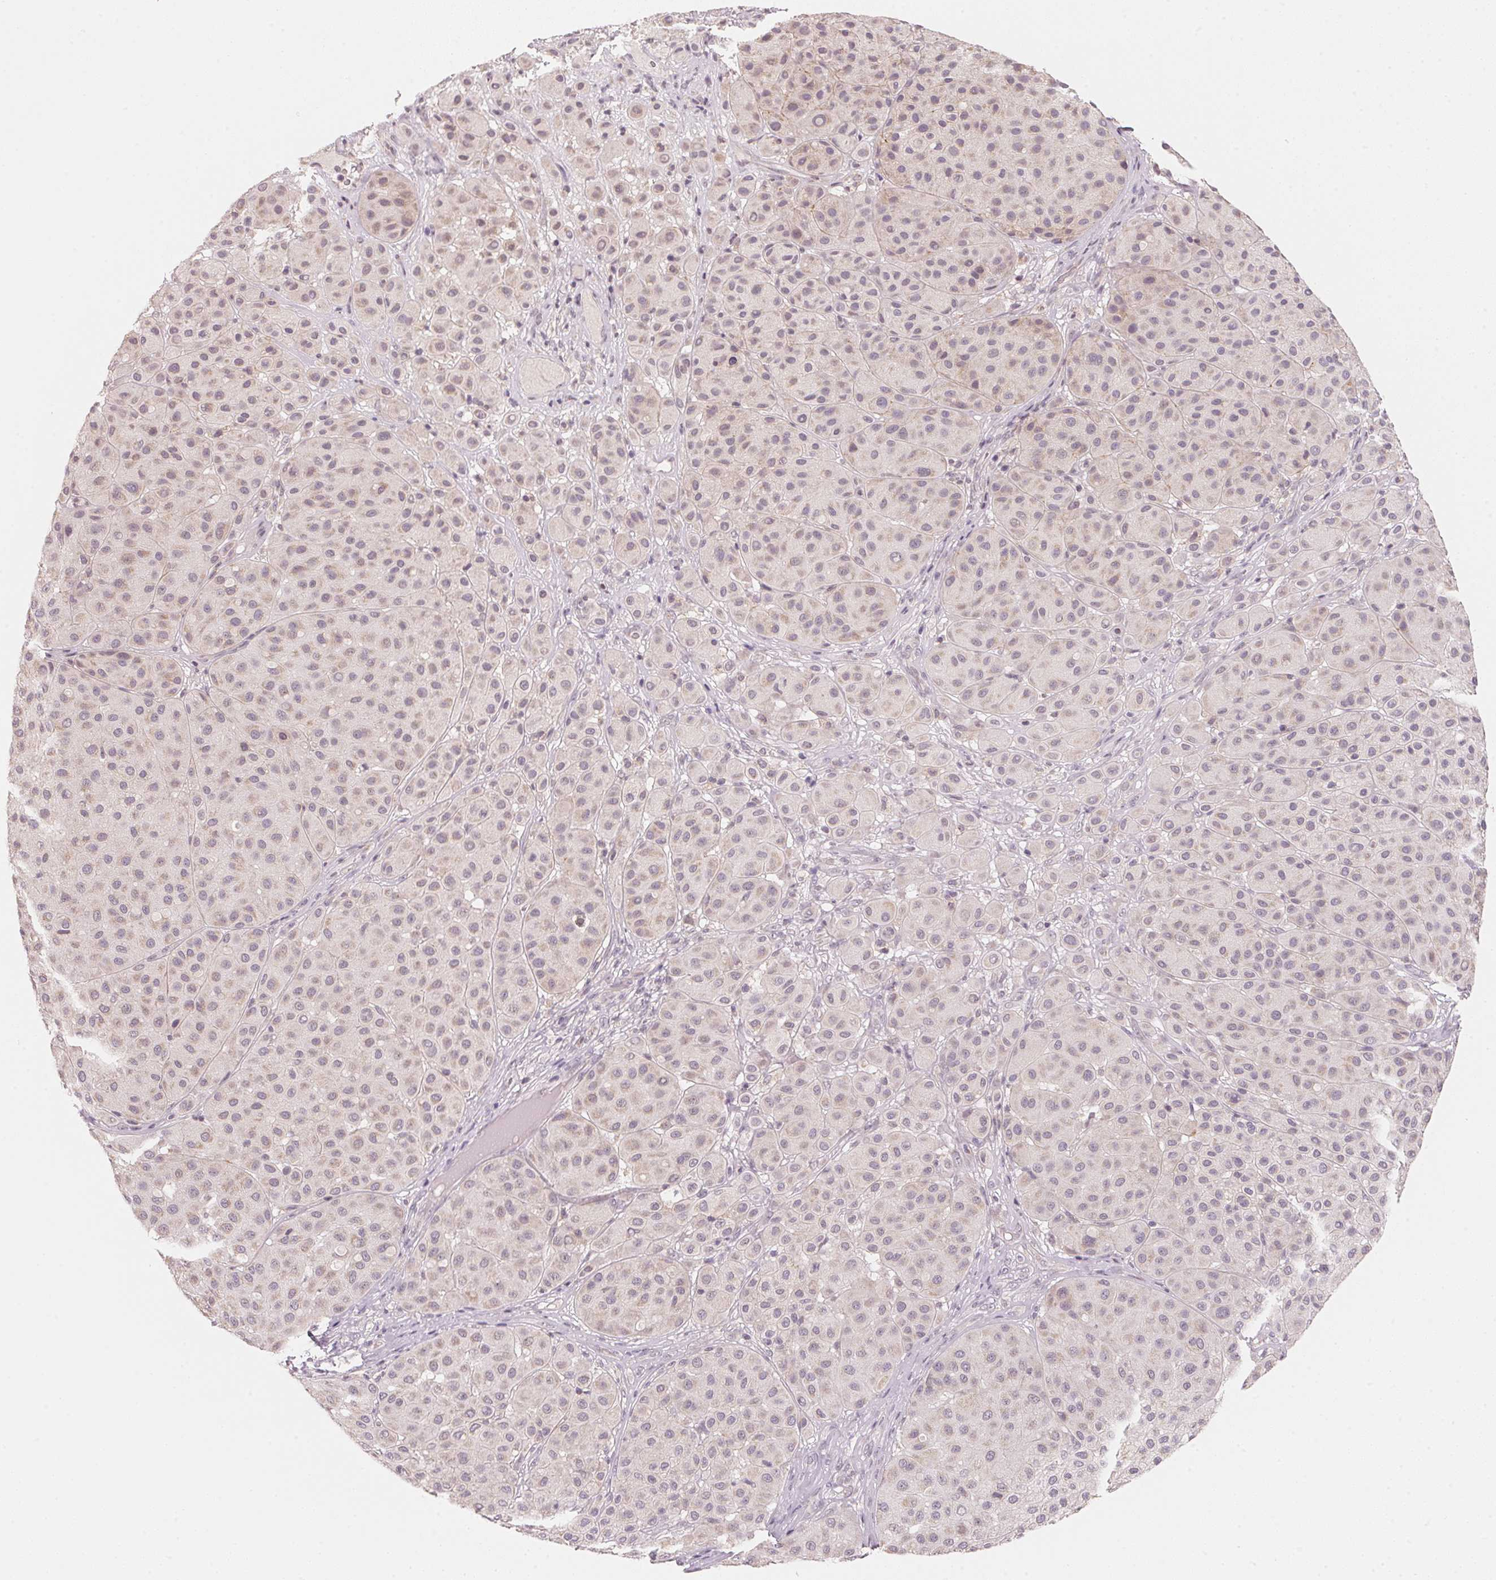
{"staining": {"intensity": "weak", "quantity": "<25%", "location": "cytoplasmic/membranous"}, "tissue": "melanoma", "cell_type": "Tumor cells", "image_type": "cancer", "snomed": [{"axis": "morphology", "description": "Malignant melanoma, Metastatic site"}, {"axis": "topography", "description": "Smooth muscle"}], "caption": "A micrograph of melanoma stained for a protein exhibits no brown staining in tumor cells.", "gene": "ANKRD31", "patient": {"sex": "male", "age": 41}}